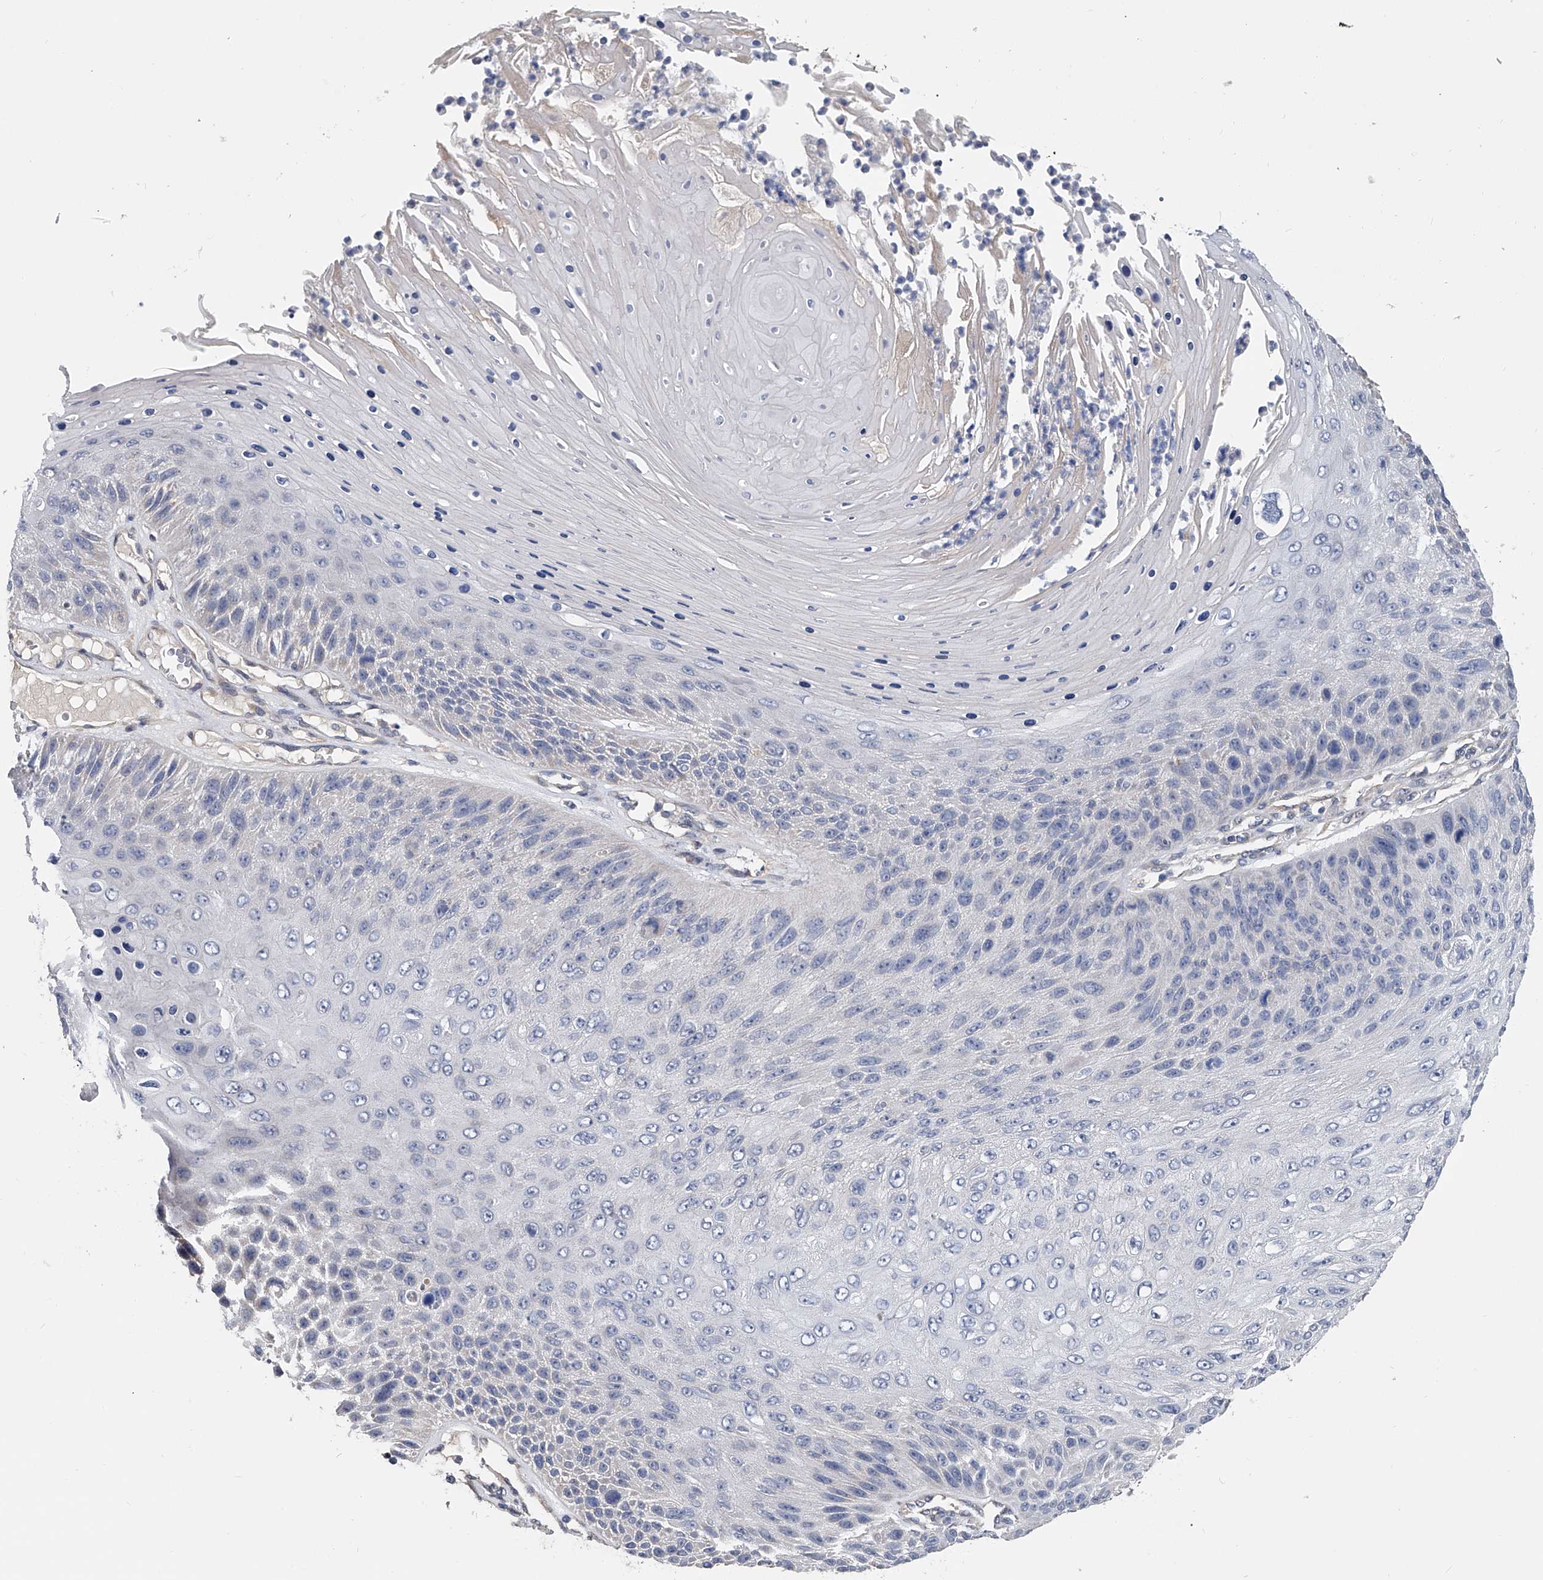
{"staining": {"intensity": "negative", "quantity": "none", "location": "none"}, "tissue": "skin cancer", "cell_type": "Tumor cells", "image_type": "cancer", "snomed": [{"axis": "morphology", "description": "Squamous cell carcinoma, NOS"}, {"axis": "topography", "description": "Skin"}], "caption": "Tumor cells are negative for protein expression in human squamous cell carcinoma (skin).", "gene": "PGM3", "patient": {"sex": "female", "age": 88}}